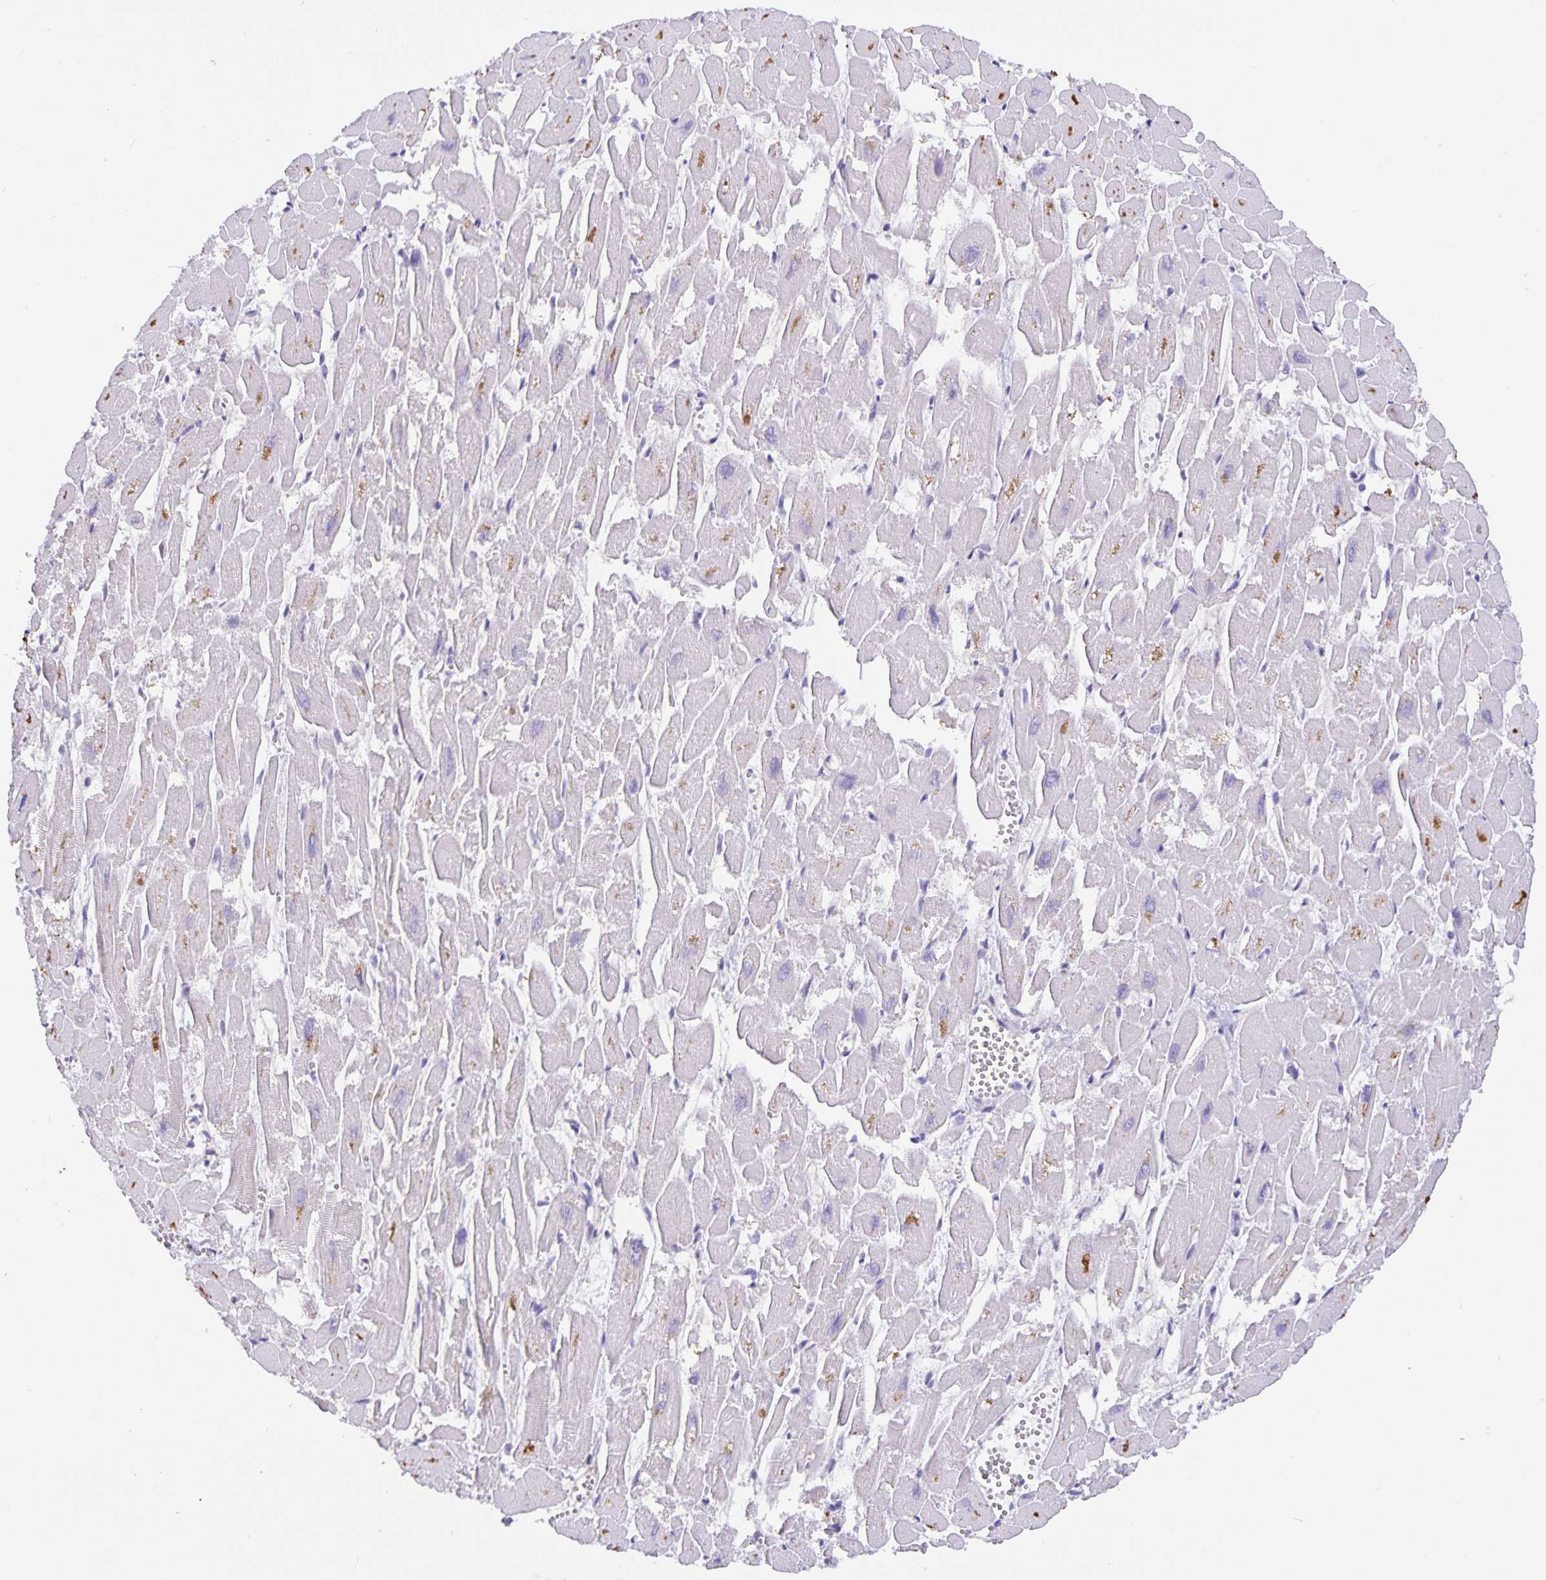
{"staining": {"intensity": "moderate", "quantity": "<25%", "location": "cytoplasmic/membranous"}, "tissue": "heart muscle", "cell_type": "Cardiomyocytes", "image_type": "normal", "snomed": [{"axis": "morphology", "description": "Normal tissue, NOS"}, {"axis": "topography", "description": "Heart"}], "caption": "Heart muscle stained with immunohistochemistry (IHC) displays moderate cytoplasmic/membranous staining in about <25% of cardiomyocytes. (brown staining indicates protein expression, while blue staining denotes nuclei).", "gene": "EML6", "patient": {"sex": "male", "age": 54}}